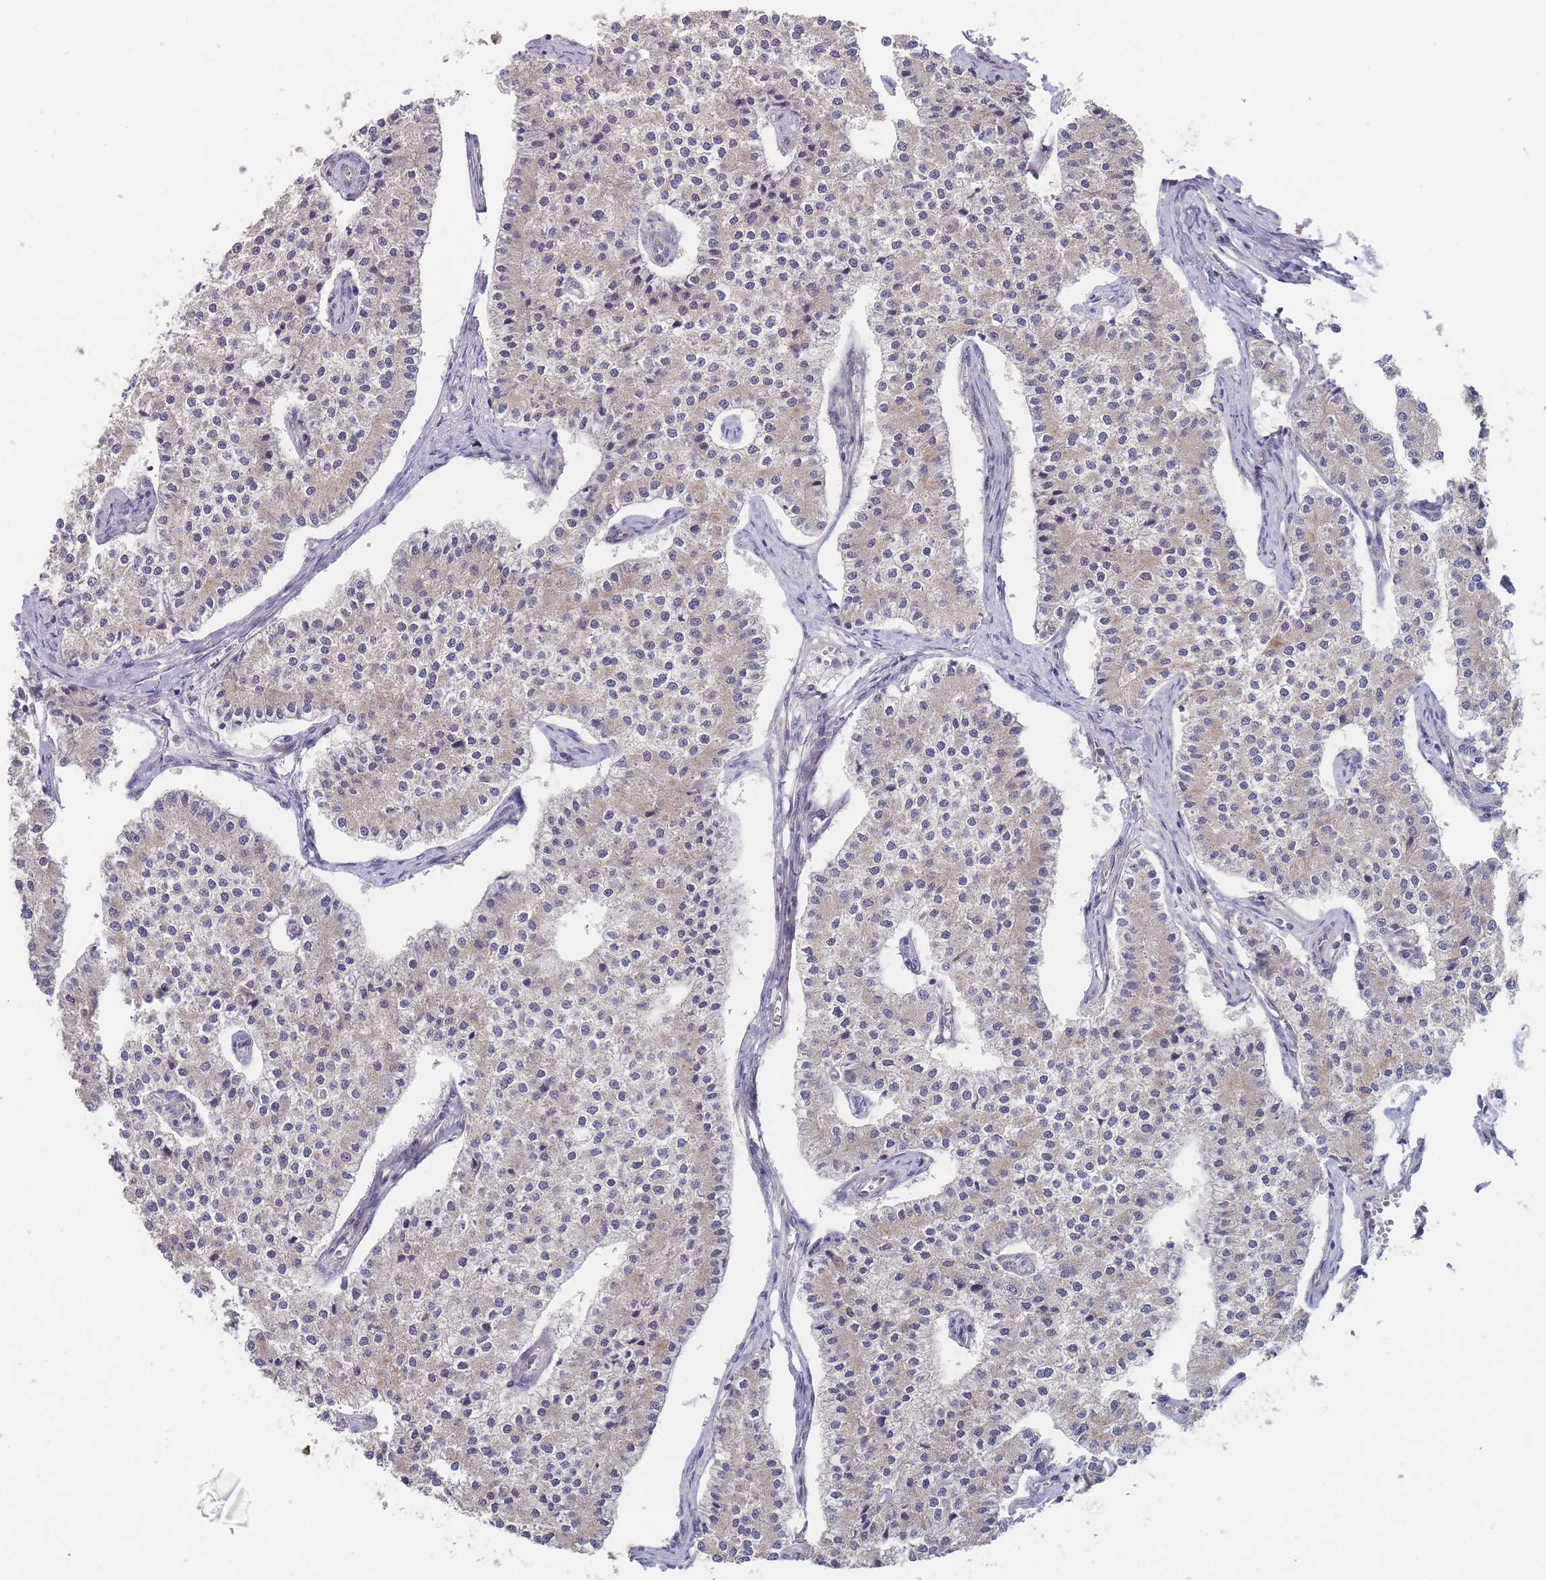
{"staining": {"intensity": "weak", "quantity": "25%-75%", "location": "cytoplasmic/membranous"}, "tissue": "carcinoid", "cell_type": "Tumor cells", "image_type": "cancer", "snomed": [{"axis": "morphology", "description": "Carcinoid, malignant, NOS"}, {"axis": "topography", "description": "Colon"}], "caption": "This histopathology image demonstrates immunohistochemistry staining of carcinoid, with low weak cytoplasmic/membranous staining in approximately 25%-75% of tumor cells.", "gene": "SLC35F5", "patient": {"sex": "female", "age": 52}}